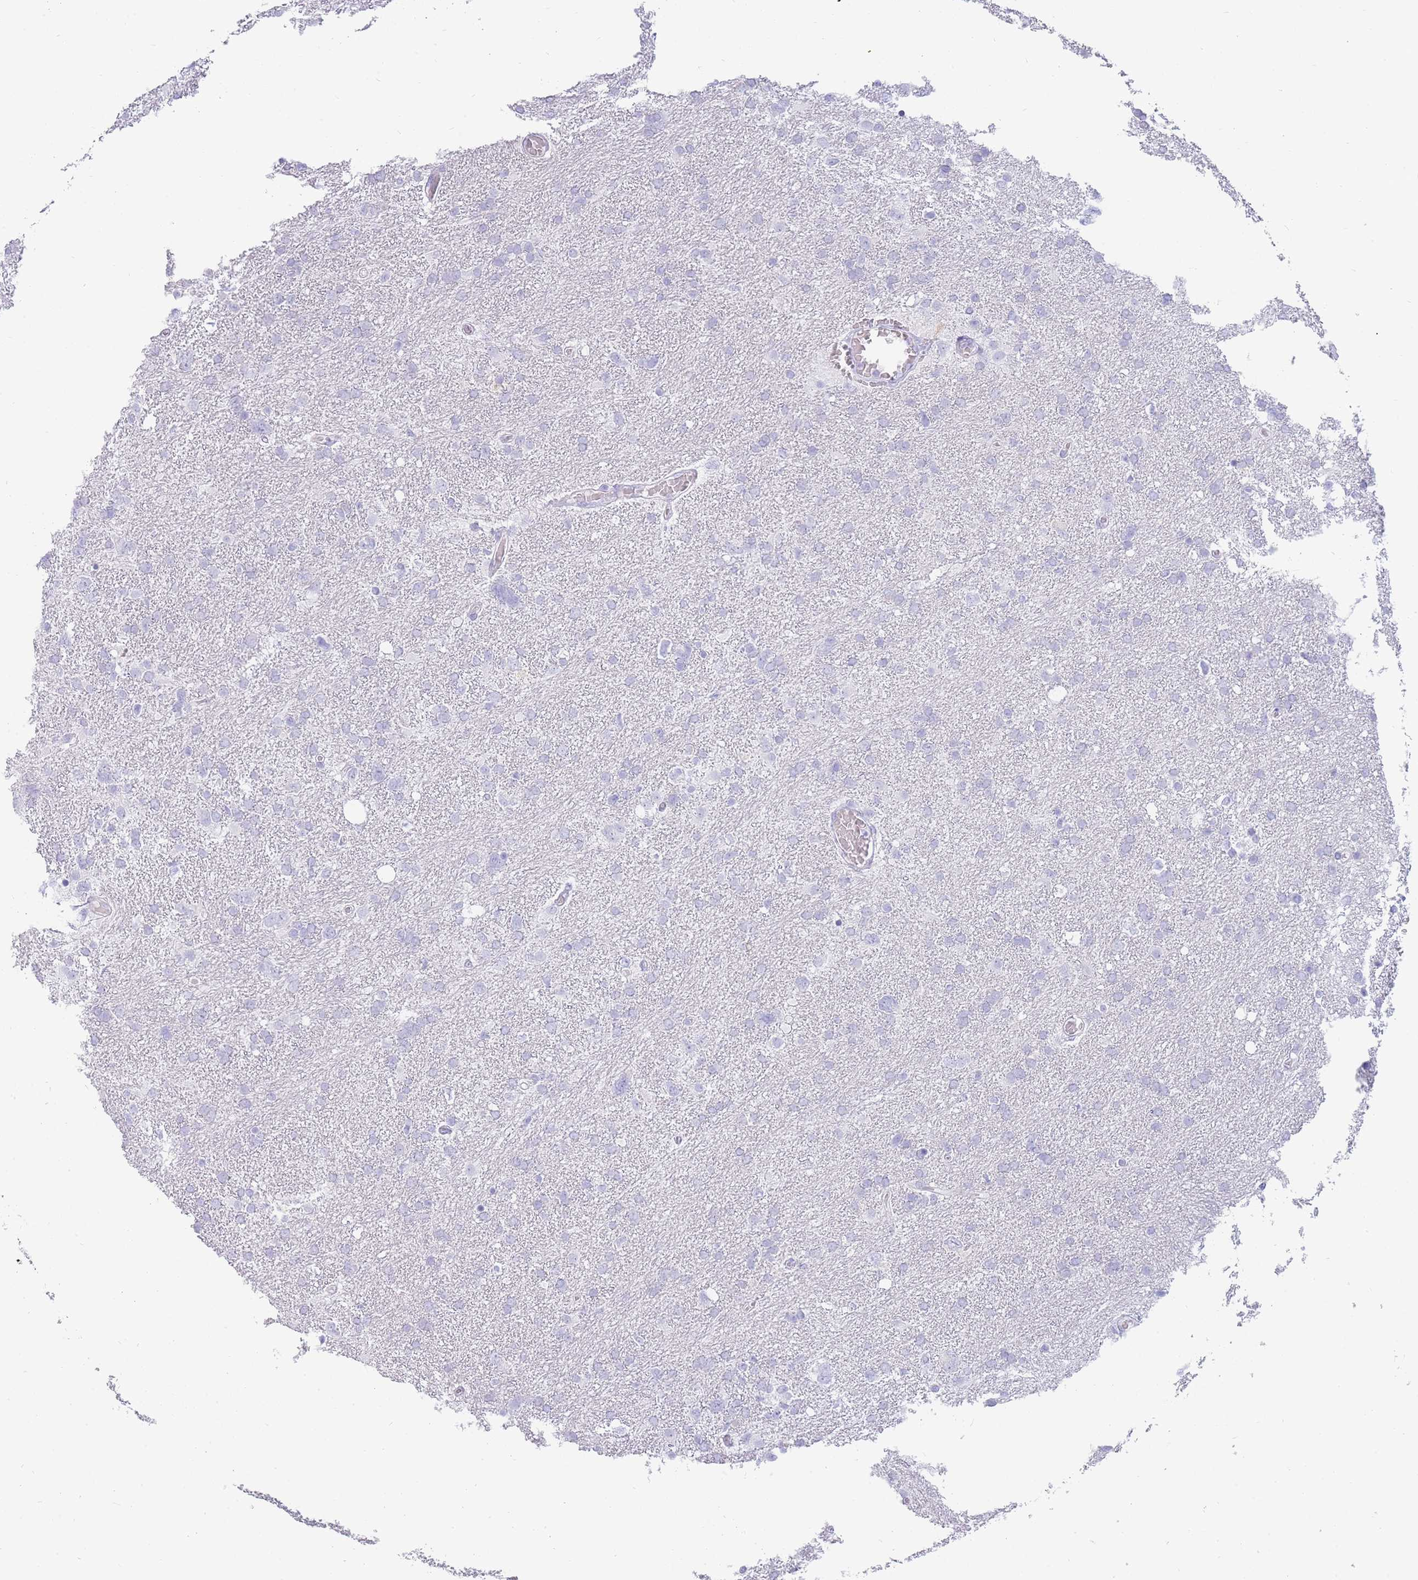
{"staining": {"intensity": "negative", "quantity": "none", "location": "none"}, "tissue": "glioma", "cell_type": "Tumor cells", "image_type": "cancer", "snomed": [{"axis": "morphology", "description": "Glioma, malignant, High grade"}, {"axis": "topography", "description": "Brain"}], "caption": "Malignant high-grade glioma stained for a protein using immunohistochemistry (IHC) displays no staining tumor cells.", "gene": "UPK1A", "patient": {"sex": "male", "age": 61}}